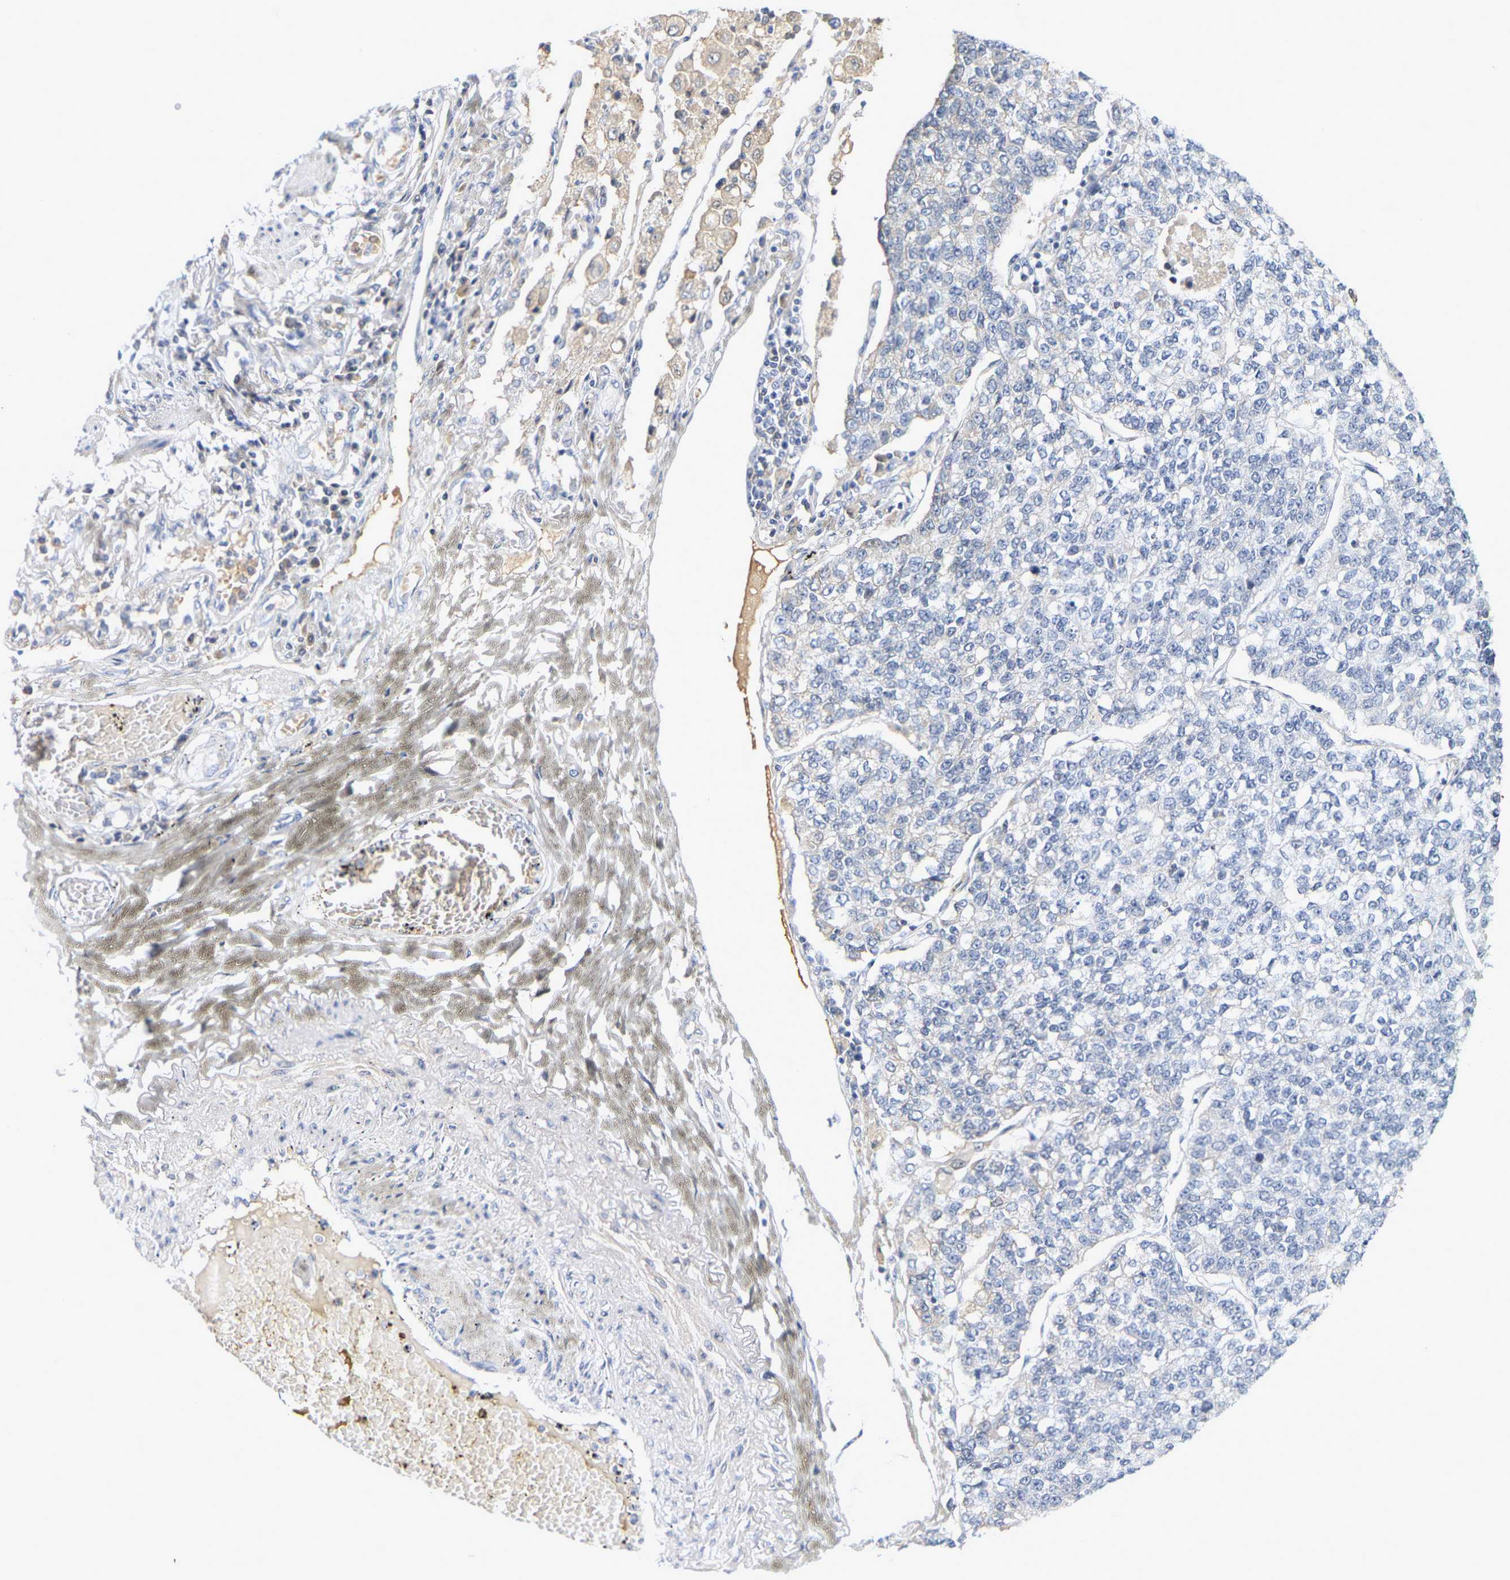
{"staining": {"intensity": "negative", "quantity": "none", "location": "none"}, "tissue": "lung cancer", "cell_type": "Tumor cells", "image_type": "cancer", "snomed": [{"axis": "morphology", "description": "Adenocarcinoma, NOS"}, {"axis": "topography", "description": "Lung"}], "caption": "Immunohistochemical staining of human lung adenocarcinoma displays no significant positivity in tumor cells. Brightfield microscopy of IHC stained with DAB (3,3'-diaminobenzidine) (brown) and hematoxylin (blue), captured at high magnification.", "gene": "GNAS", "patient": {"sex": "male", "age": 49}}